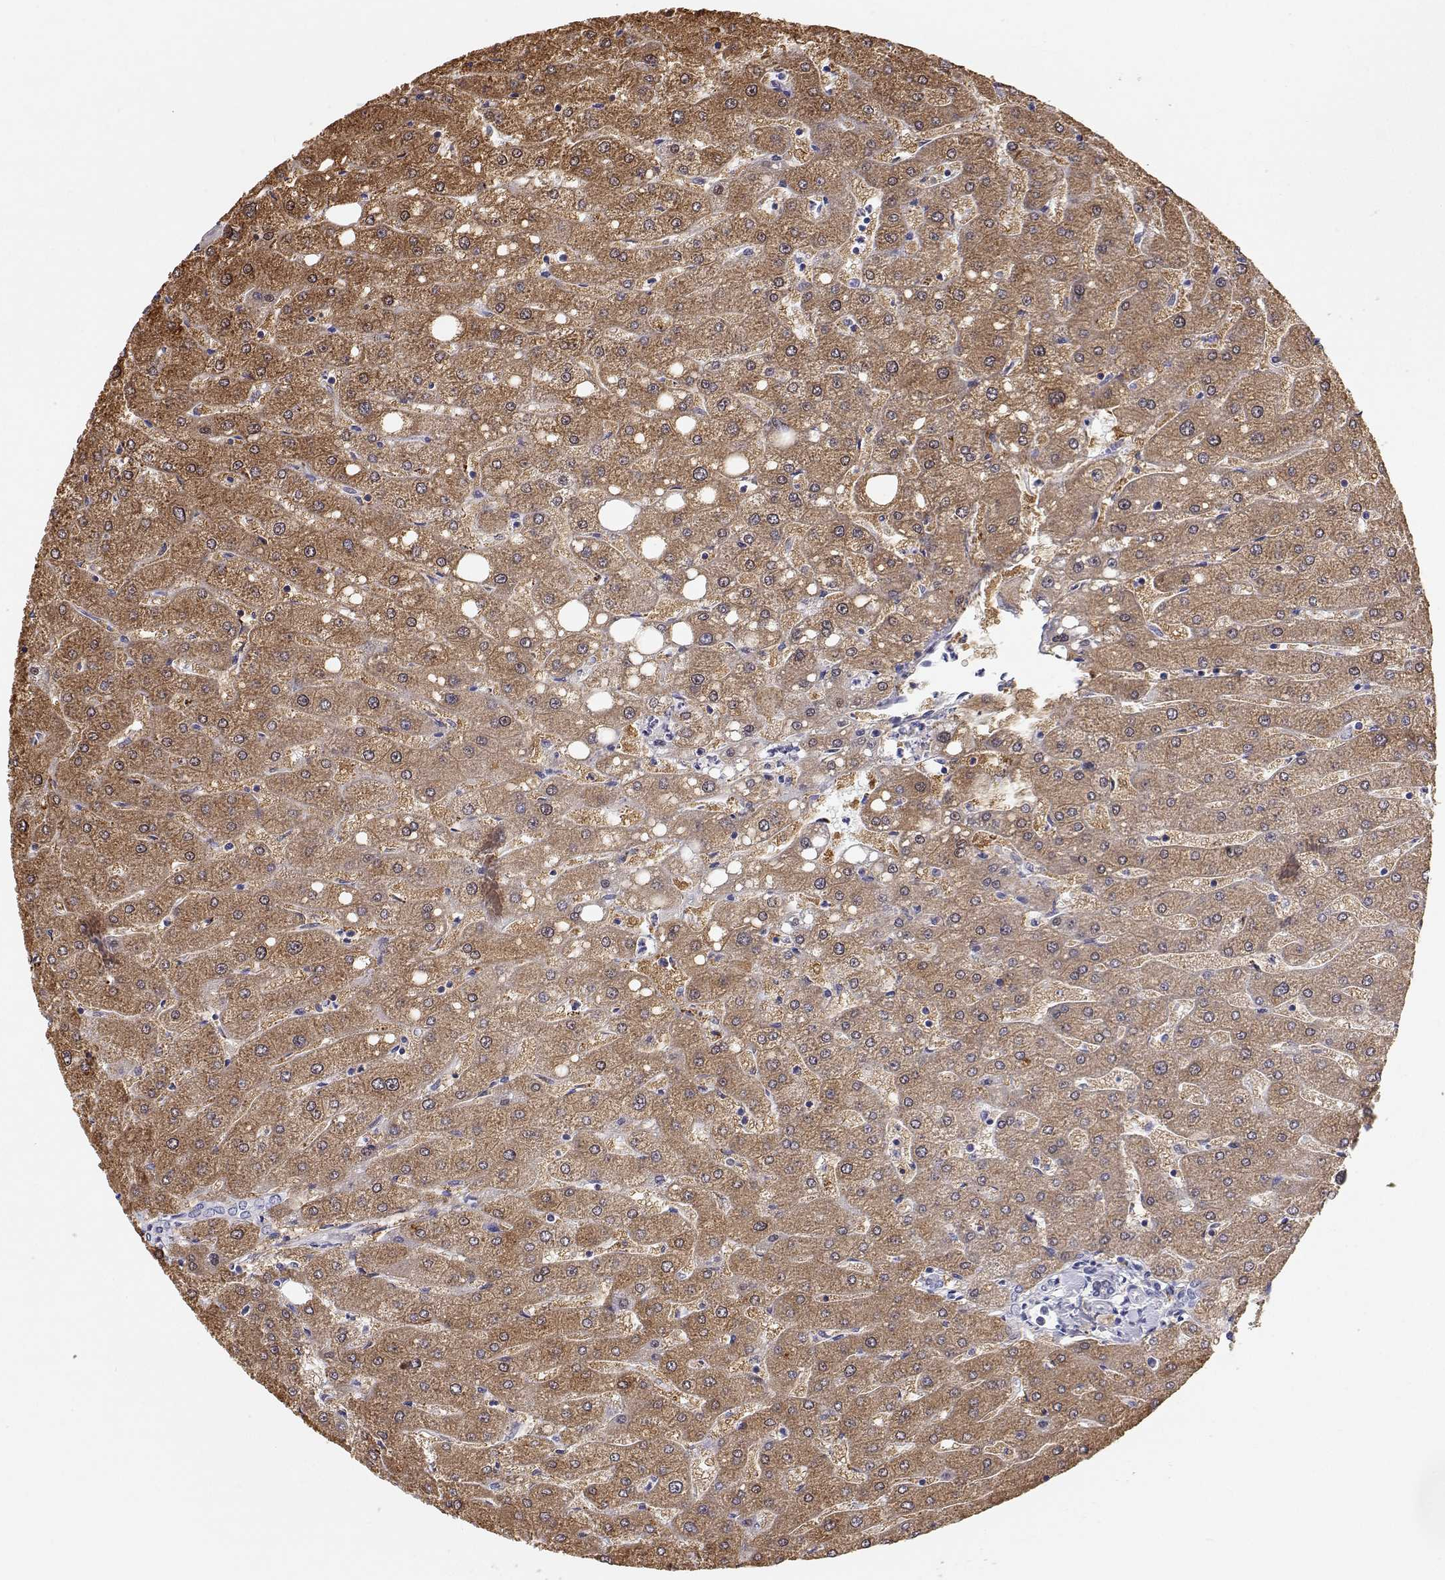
{"staining": {"intensity": "negative", "quantity": "none", "location": "none"}, "tissue": "liver", "cell_type": "Cholangiocytes", "image_type": "normal", "snomed": [{"axis": "morphology", "description": "Normal tissue, NOS"}, {"axis": "topography", "description": "Liver"}], "caption": "The micrograph reveals no significant positivity in cholangiocytes of liver. The staining is performed using DAB brown chromogen with nuclei counter-stained in using hematoxylin.", "gene": "BHMT", "patient": {"sex": "male", "age": 67}}